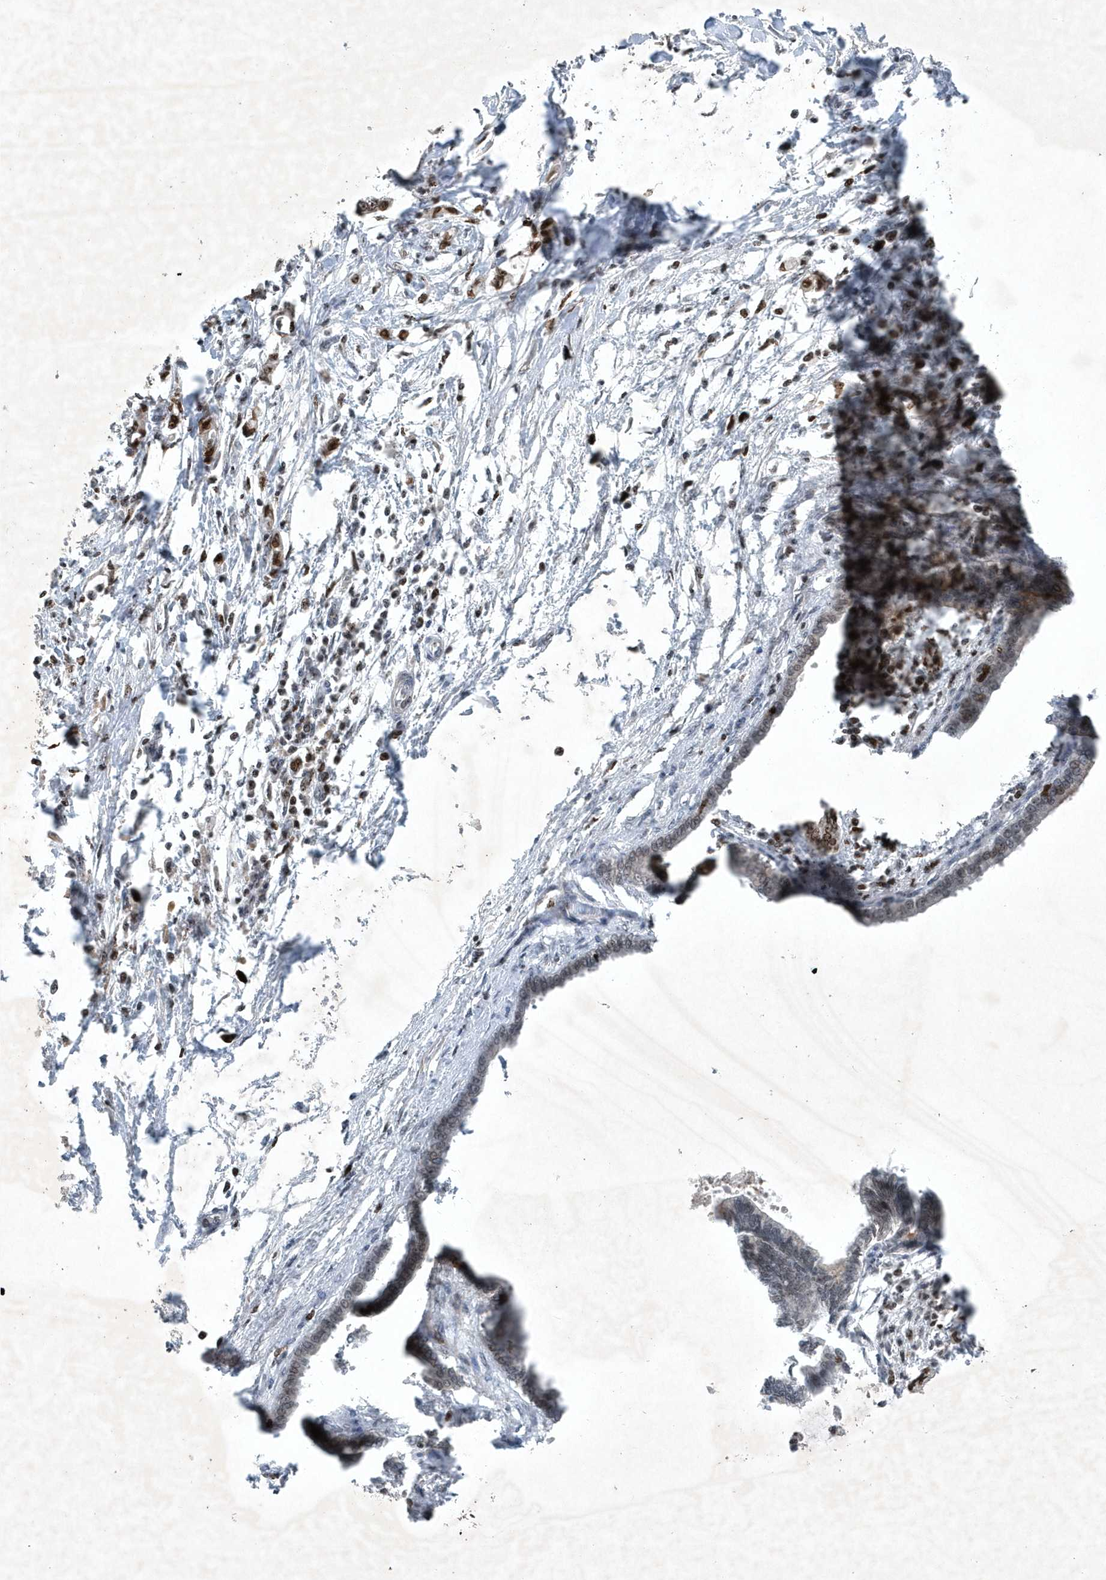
{"staining": {"intensity": "weak", "quantity": "<25%", "location": "nuclear"}, "tissue": "pancreatic cancer", "cell_type": "Tumor cells", "image_type": "cancer", "snomed": [{"axis": "morphology", "description": "Adenocarcinoma, NOS"}, {"axis": "topography", "description": "Pancreas"}], "caption": "Immunohistochemical staining of human pancreatic adenocarcinoma displays no significant expression in tumor cells.", "gene": "QTRT2", "patient": {"sex": "female", "age": 55}}